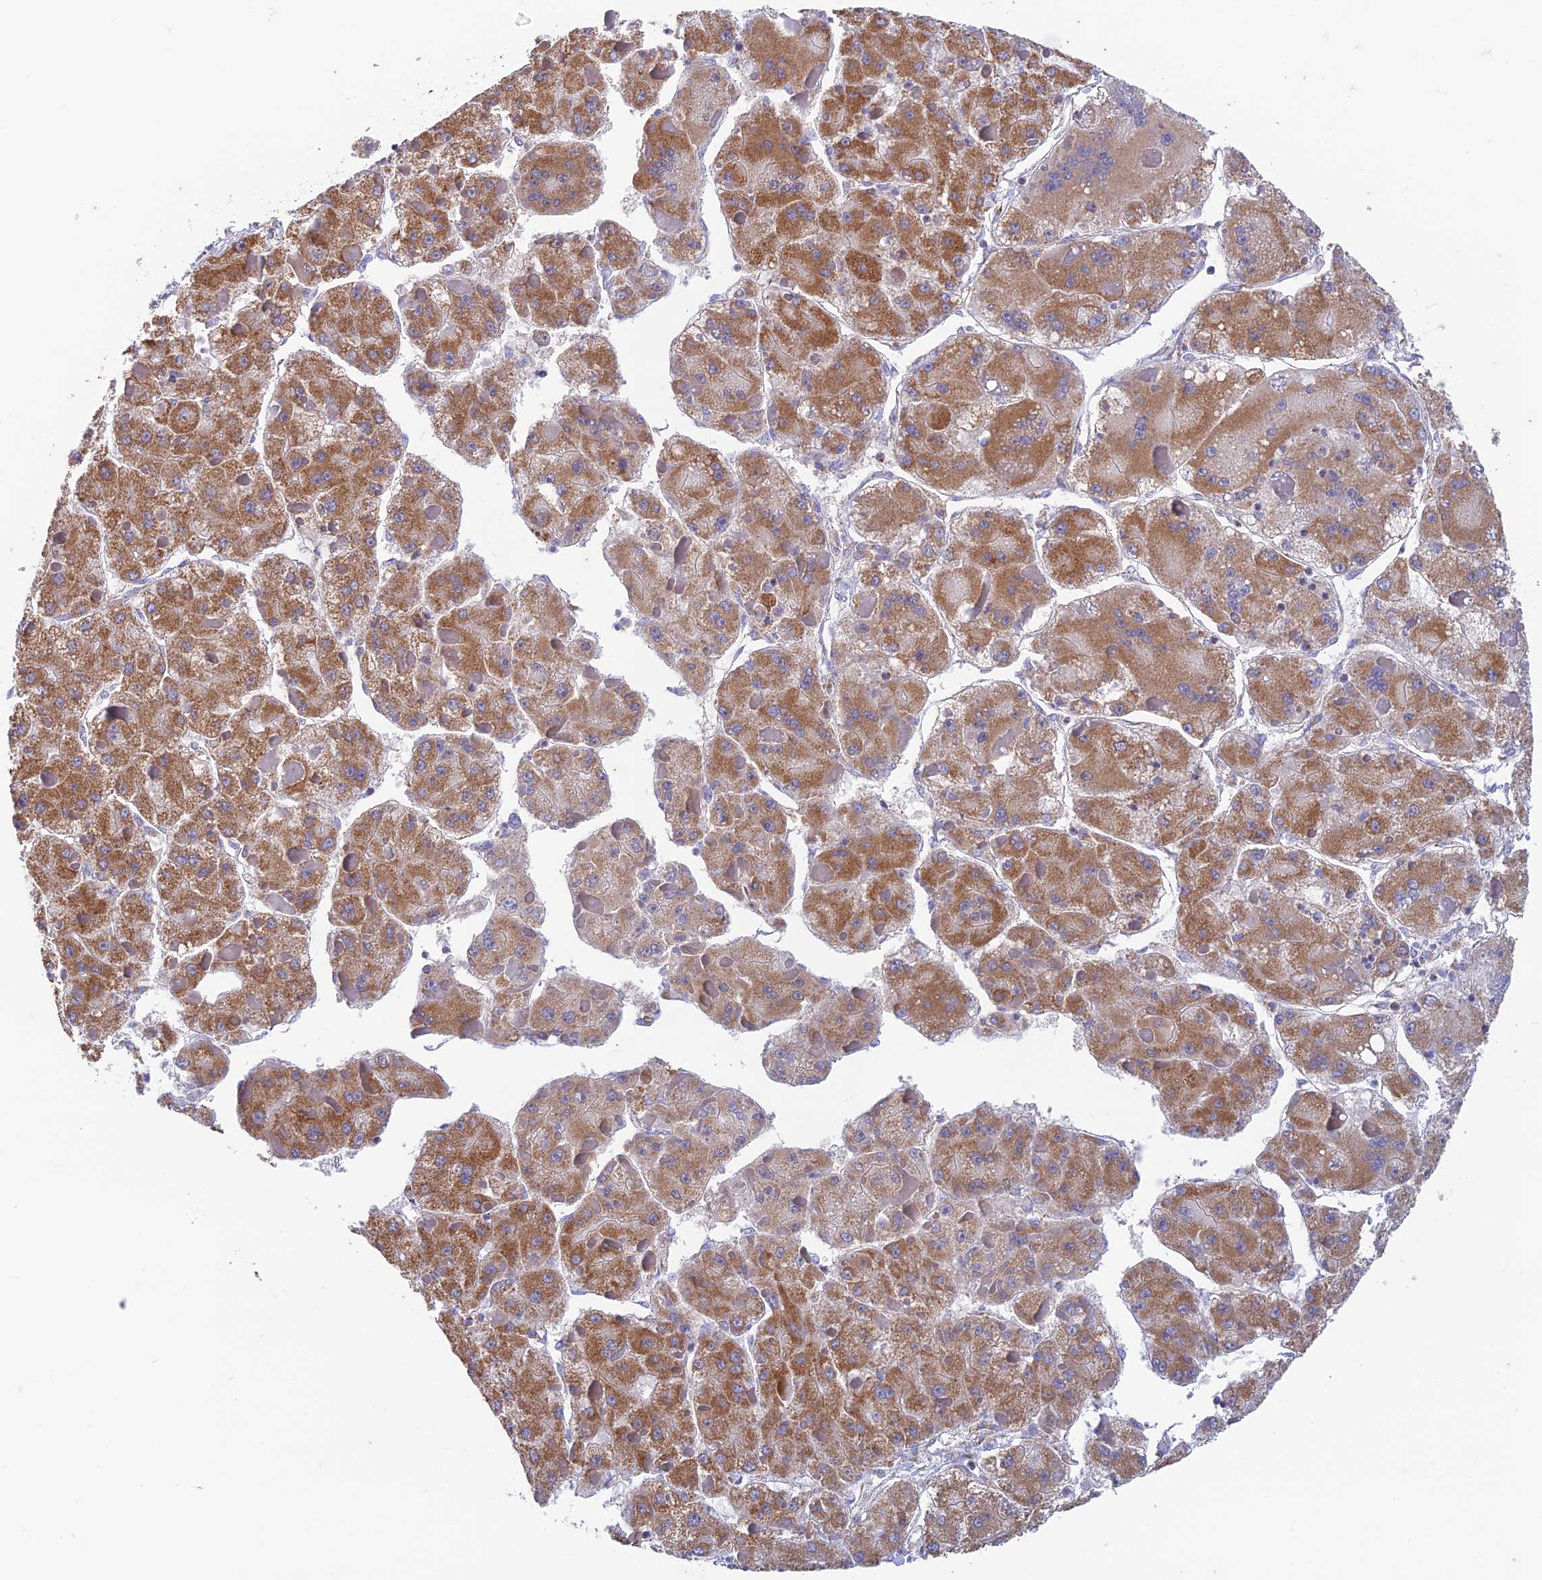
{"staining": {"intensity": "moderate", "quantity": "25%-75%", "location": "cytoplasmic/membranous"}, "tissue": "liver cancer", "cell_type": "Tumor cells", "image_type": "cancer", "snomed": [{"axis": "morphology", "description": "Carcinoma, Hepatocellular, NOS"}, {"axis": "topography", "description": "Liver"}], "caption": "Protein expression analysis of liver cancer shows moderate cytoplasmic/membranous expression in about 25%-75% of tumor cells. The staining was performed using DAB to visualize the protein expression in brown, while the nuclei were stained in blue with hematoxylin (Magnification: 20x).", "gene": "ZNF181", "patient": {"sex": "female", "age": 73}}